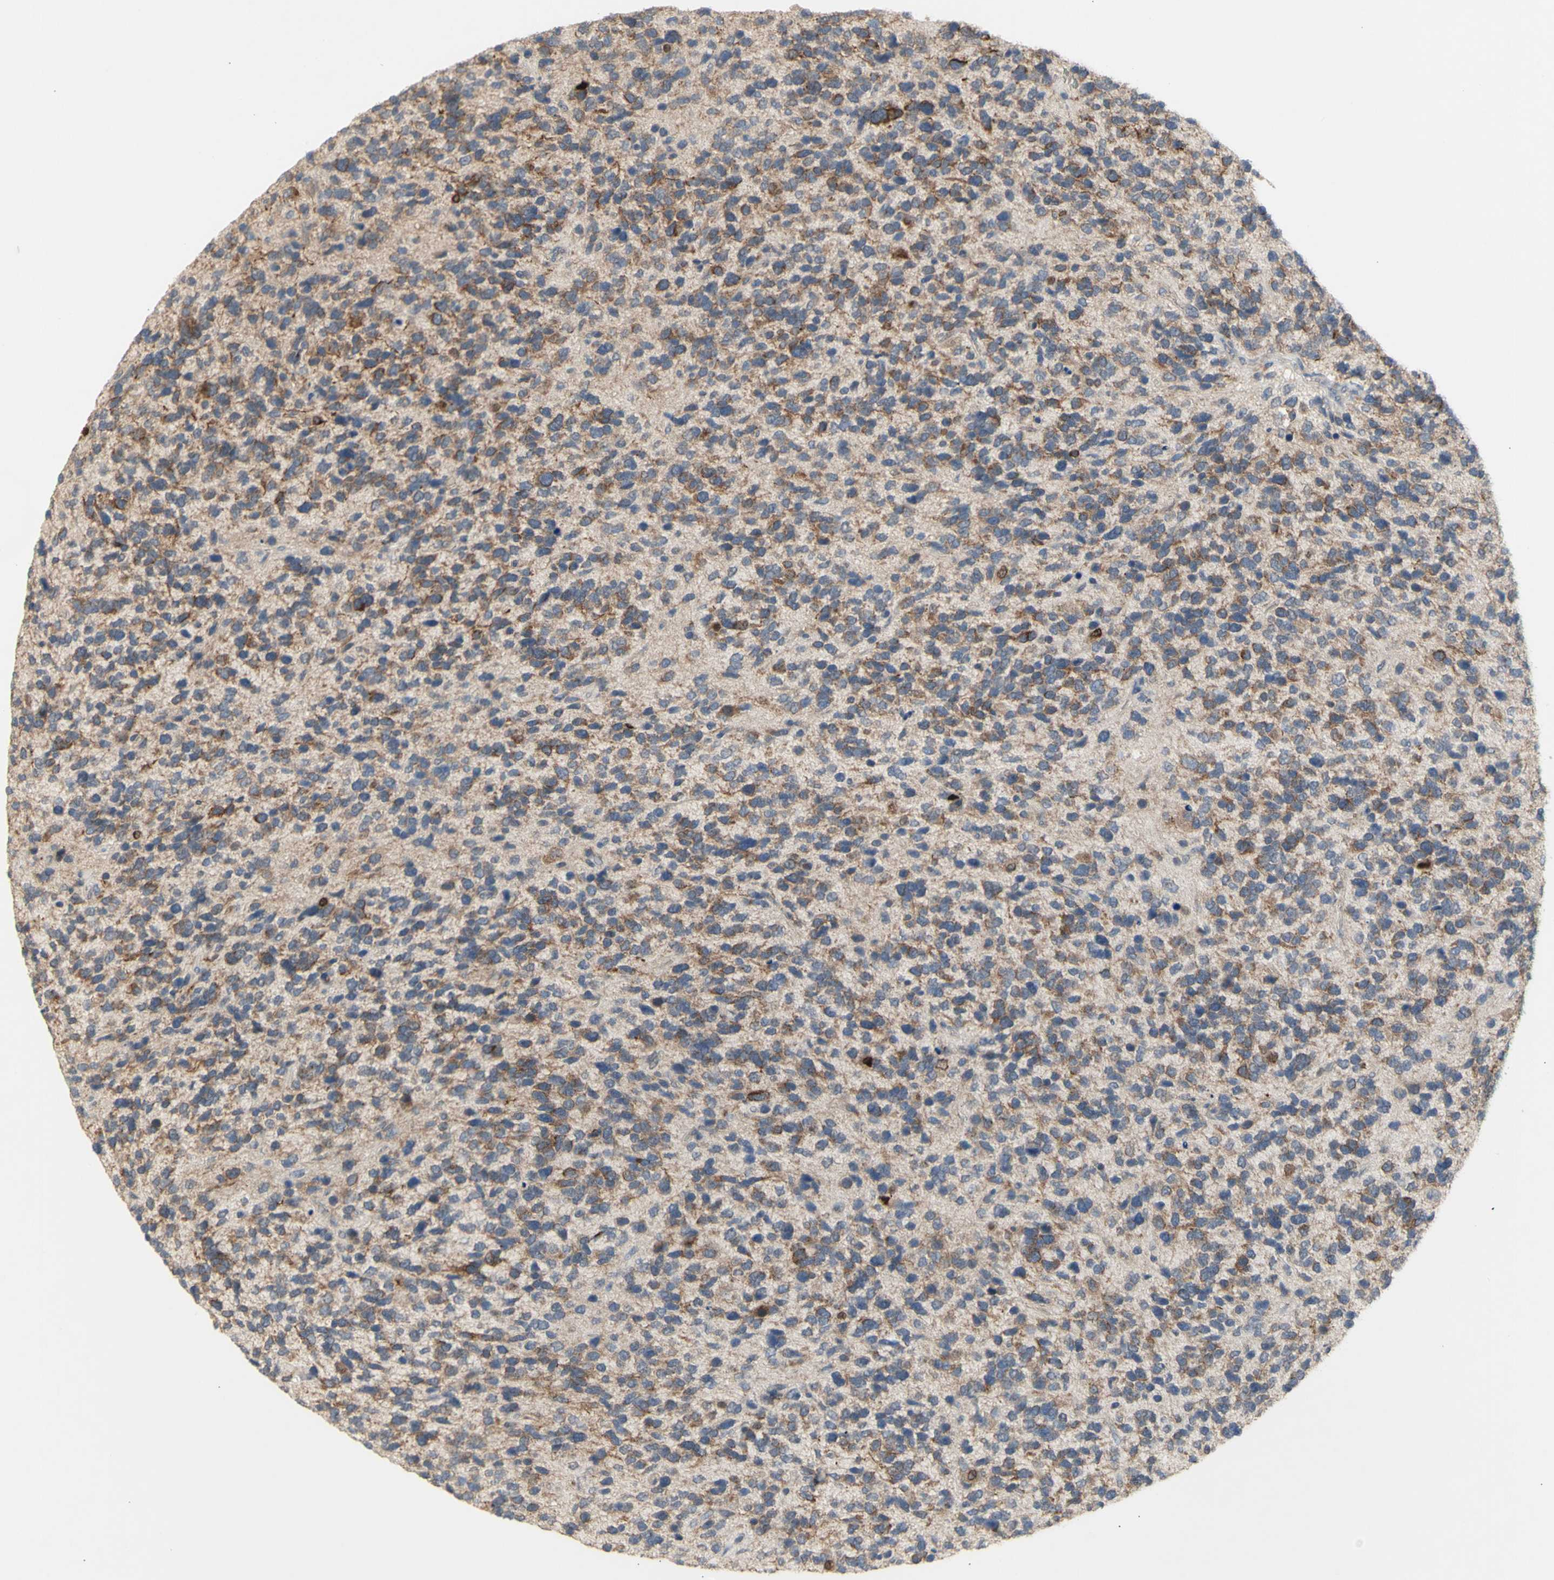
{"staining": {"intensity": "negative", "quantity": "none", "location": "none"}, "tissue": "glioma", "cell_type": "Tumor cells", "image_type": "cancer", "snomed": [{"axis": "morphology", "description": "Glioma, malignant, High grade"}, {"axis": "topography", "description": "Brain"}], "caption": "This is an immunohistochemistry micrograph of malignant glioma (high-grade). There is no expression in tumor cells.", "gene": "NLRP1", "patient": {"sex": "female", "age": 58}}